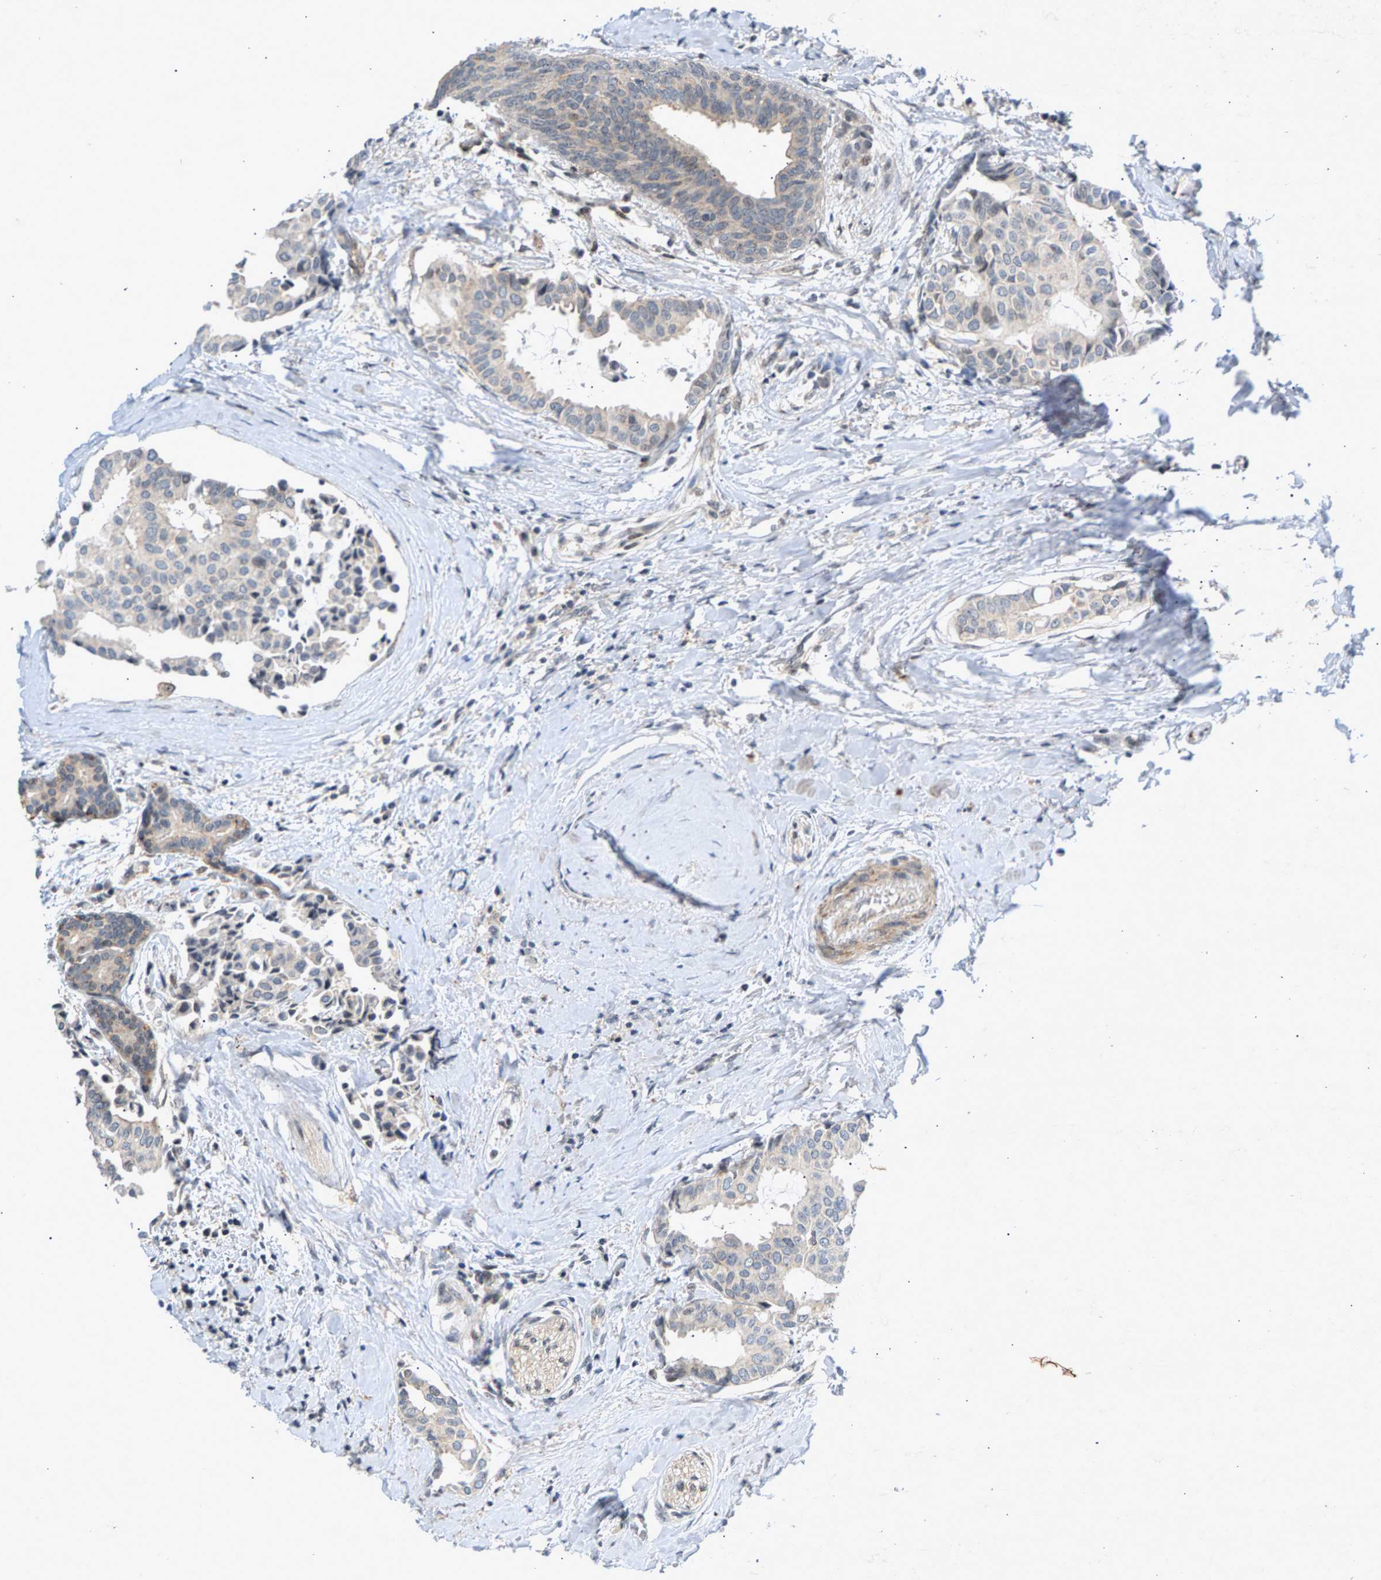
{"staining": {"intensity": "weak", "quantity": "<25%", "location": "cytoplasmic/membranous"}, "tissue": "head and neck cancer", "cell_type": "Tumor cells", "image_type": "cancer", "snomed": [{"axis": "morphology", "description": "Adenocarcinoma, NOS"}, {"axis": "topography", "description": "Salivary gland"}, {"axis": "topography", "description": "Head-Neck"}], "caption": "Immunohistochemistry of human adenocarcinoma (head and neck) displays no positivity in tumor cells. (DAB immunohistochemistry (IHC) visualized using brightfield microscopy, high magnification).", "gene": "ZPR1", "patient": {"sex": "female", "age": 59}}